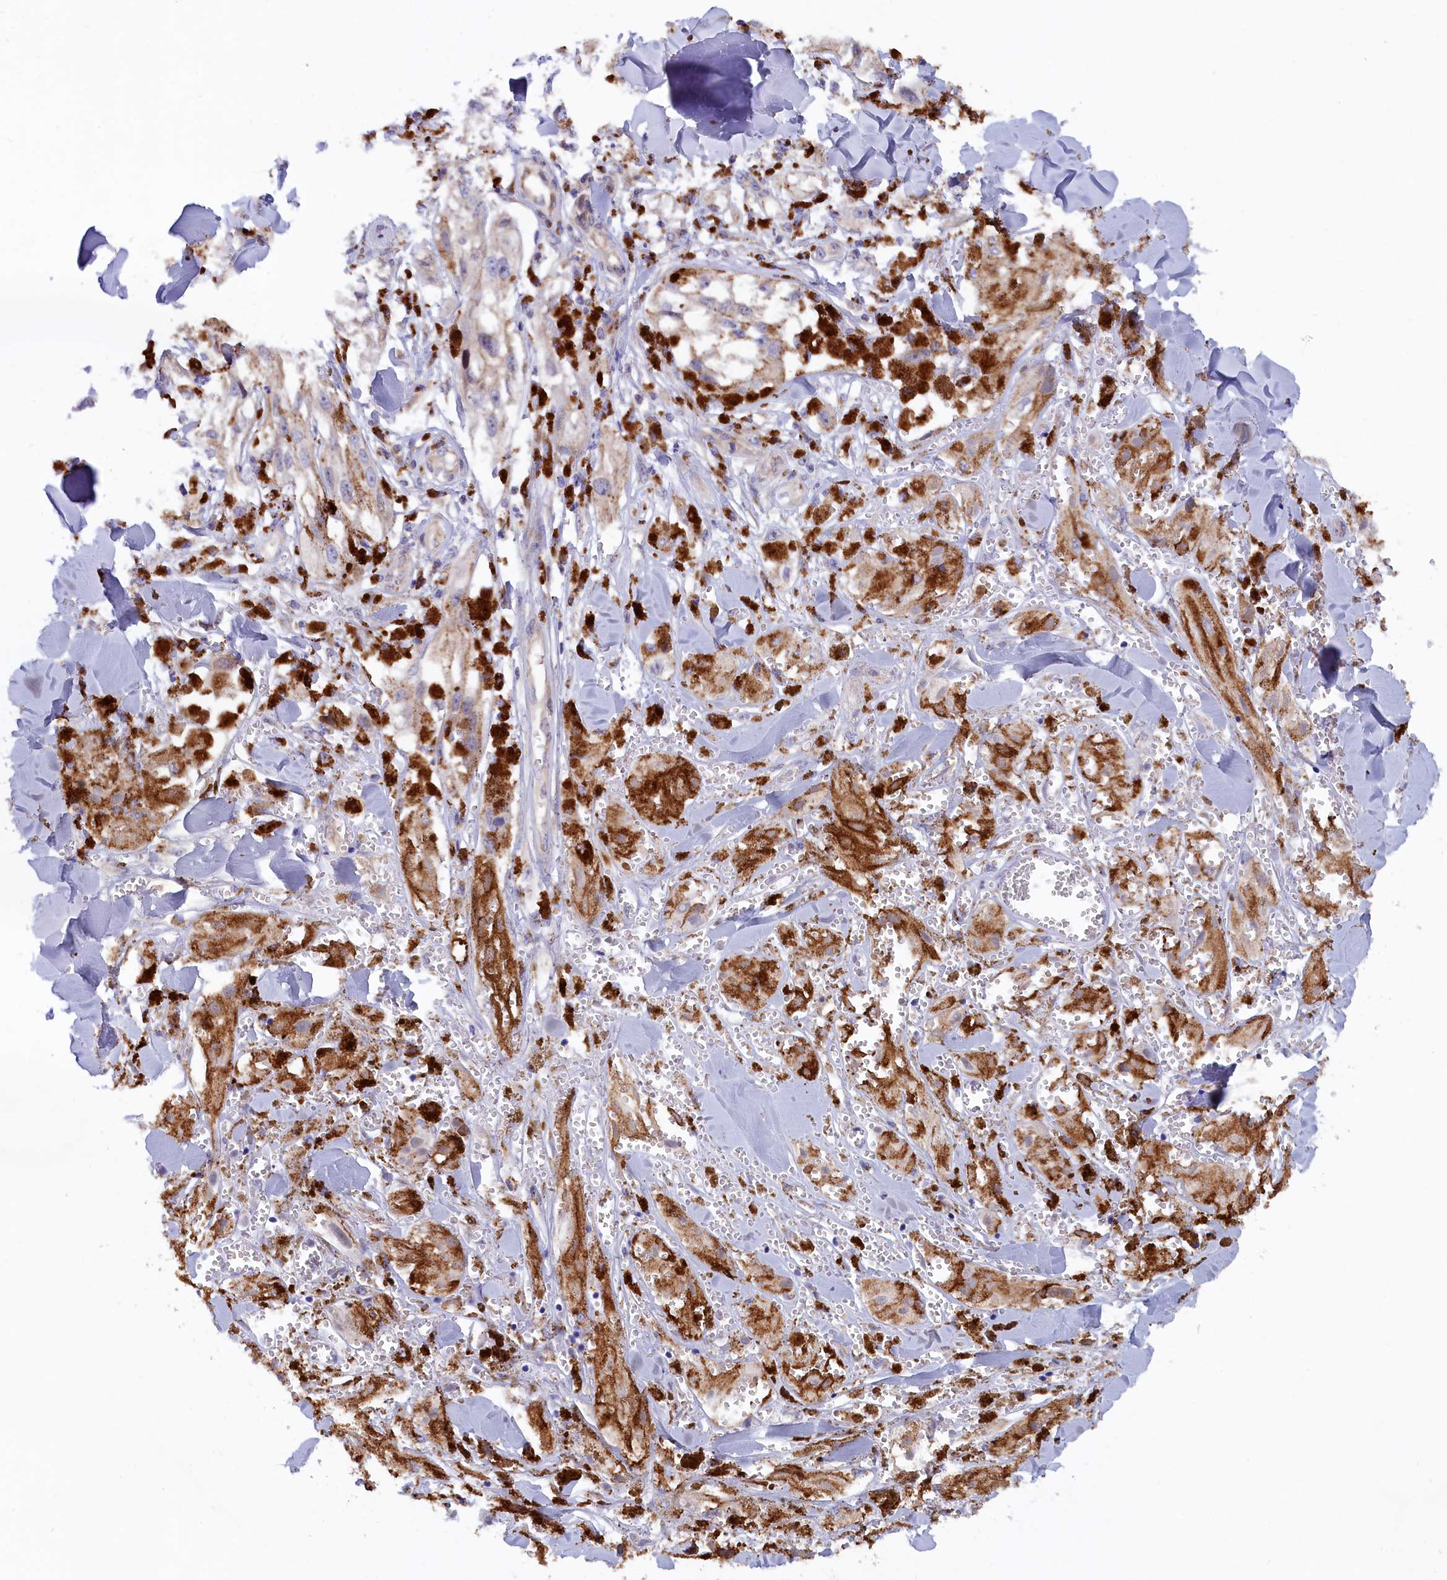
{"staining": {"intensity": "weak", "quantity": ">75%", "location": "cytoplasmic/membranous"}, "tissue": "melanoma", "cell_type": "Tumor cells", "image_type": "cancer", "snomed": [{"axis": "morphology", "description": "Malignant melanoma, NOS"}, {"axis": "topography", "description": "Skin"}], "caption": "There is low levels of weak cytoplasmic/membranous positivity in tumor cells of malignant melanoma, as demonstrated by immunohistochemical staining (brown color).", "gene": "JPT2", "patient": {"sex": "male", "age": 88}}